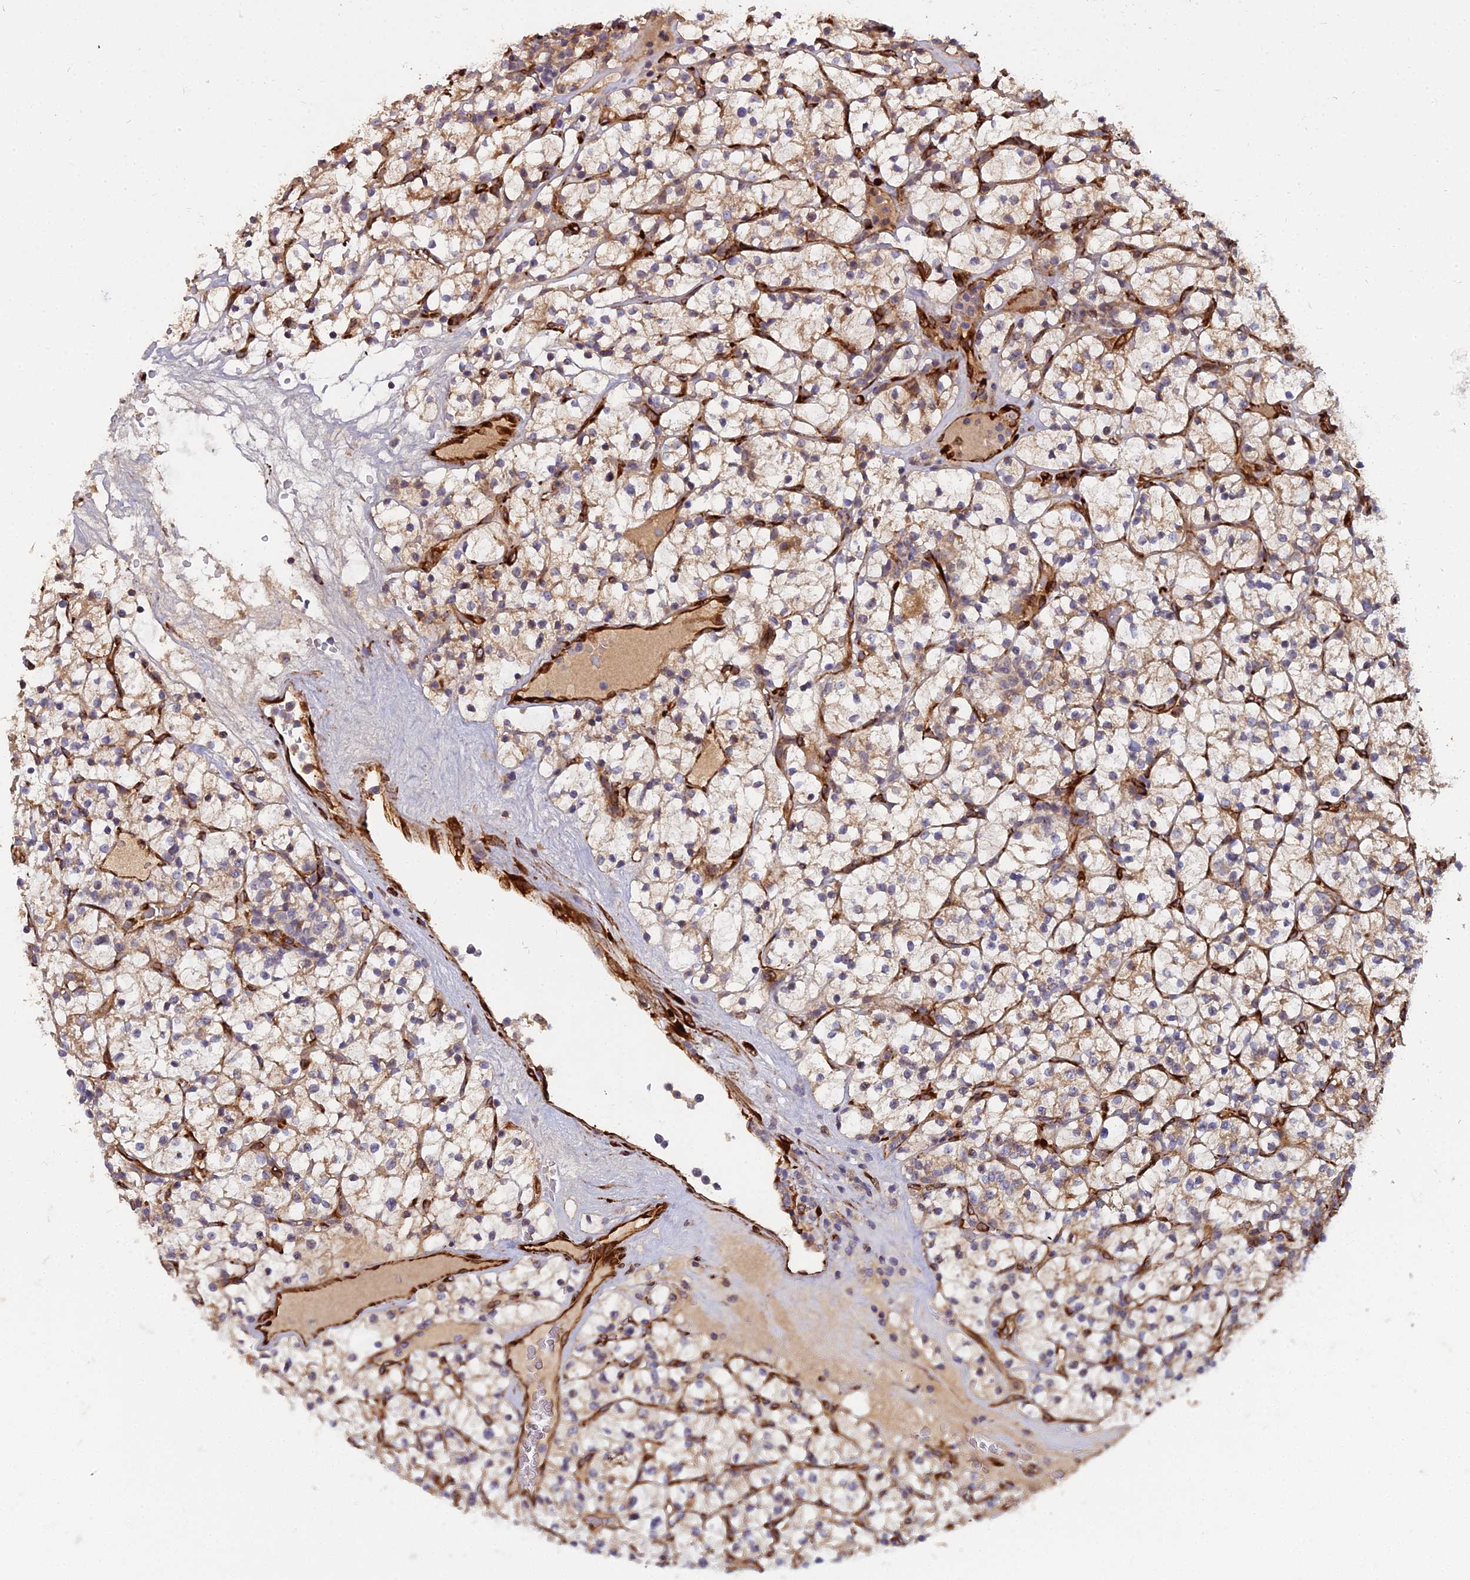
{"staining": {"intensity": "weak", "quantity": "<25%", "location": "cytoplasmic/membranous"}, "tissue": "renal cancer", "cell_type": "Tumor cells", "image_type": "cancer", "snomed": [{"axis": "morphology", "description": "Adenocarcinoma, NOS"}, {"axis": "topography", "description": "Kidney"}], "caption": "The image shows no significant expression in tumor cells of adenocarcinoma (renal).", "gene": "NDUFAF7", "patient": {"sex": "female", "age": 64}}